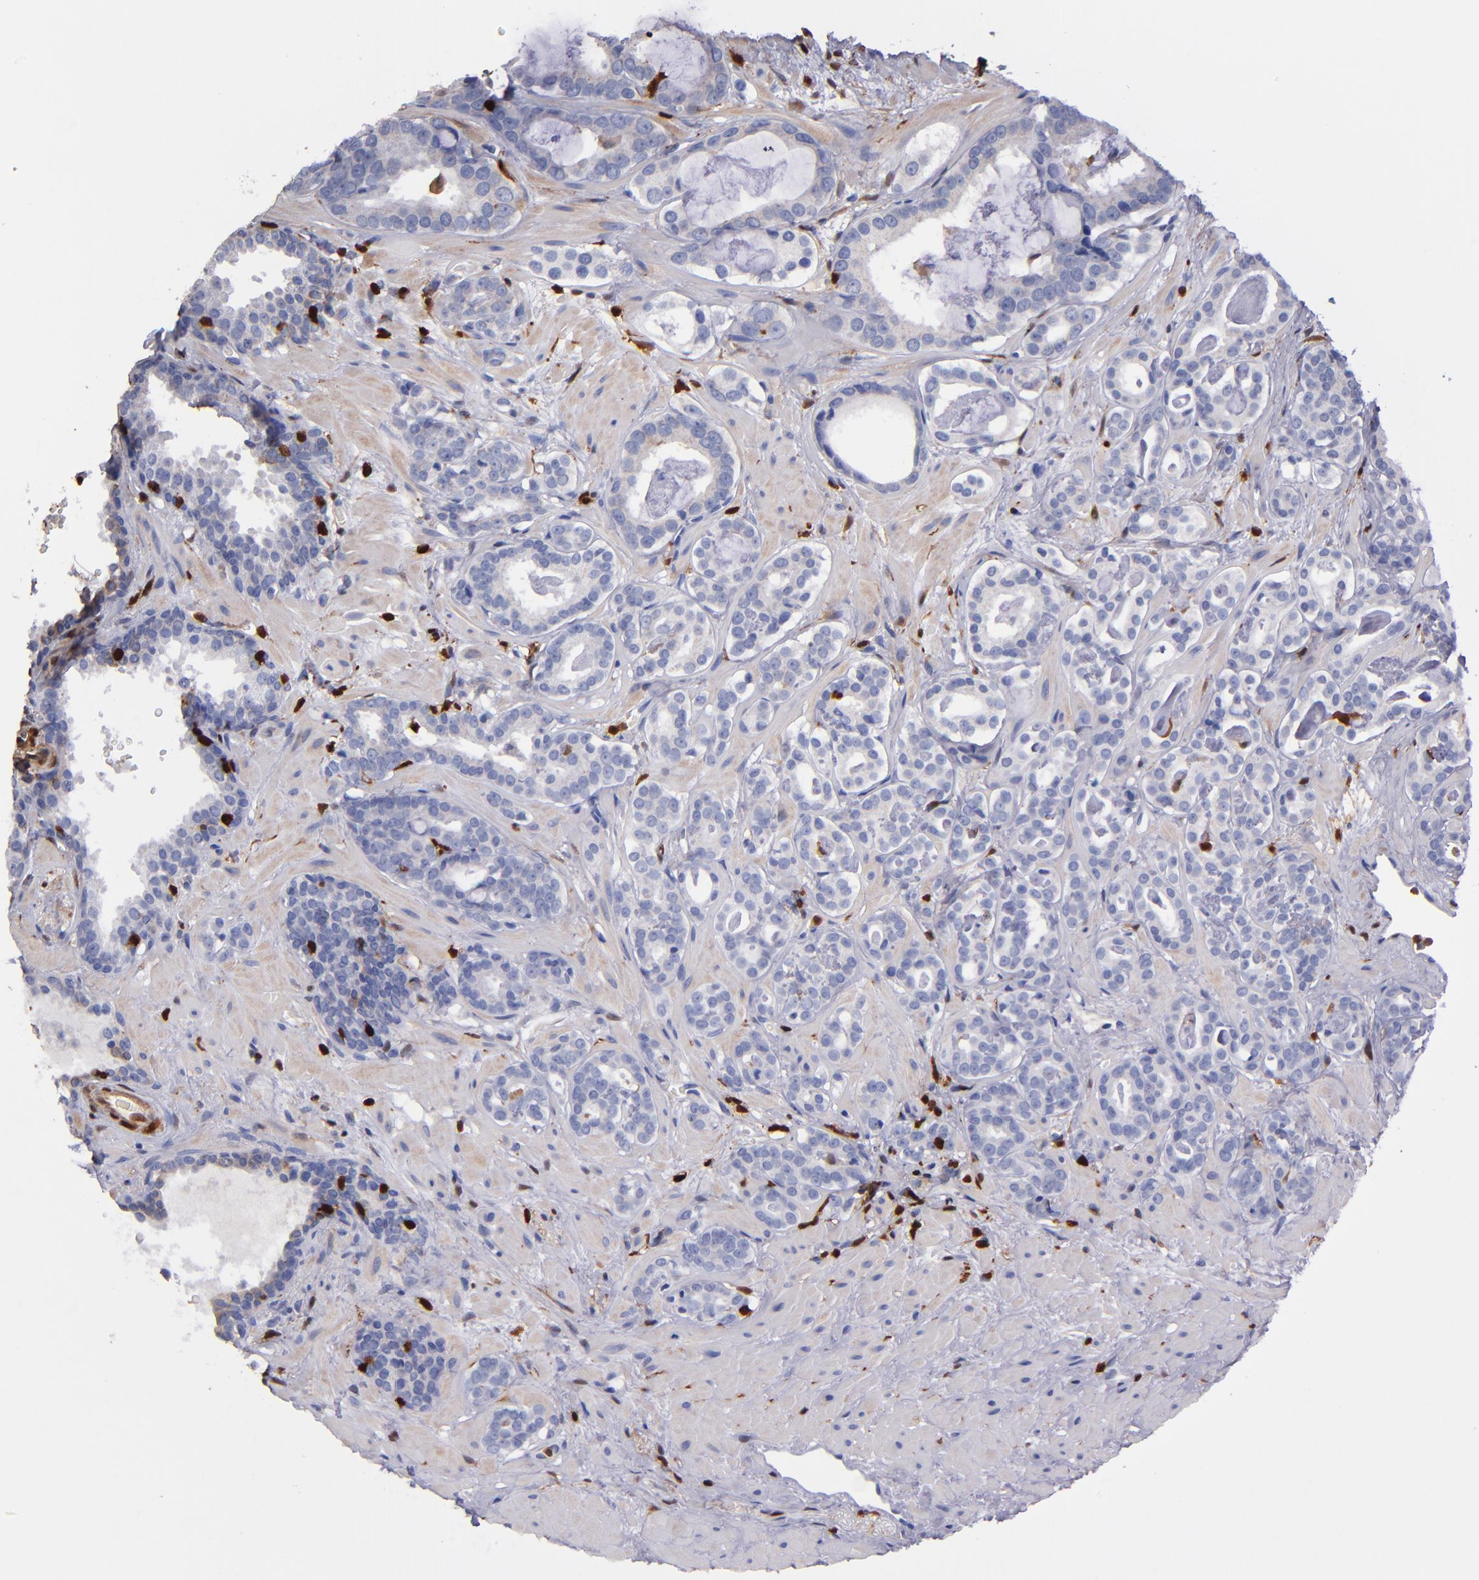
{"staining": {"intensity": "negative", "quantity": "none", "location": "none"}, "tissue": "prostate cancer", "cell_type": "Tumor cells", "image_type": "cancer", "snomed": [{"axis": "morphology", "description": "Adenocarcinoma, Low grade"}, {"axis": "topography", "description": "Prostate"}], "caption": "This is an IHC photomicrograph of human prostate adenocarcinoma (low-grade). There is no staining in tumor cells.", "gene": "S100A4", "patient": {"sex": "male", "age": 57}}